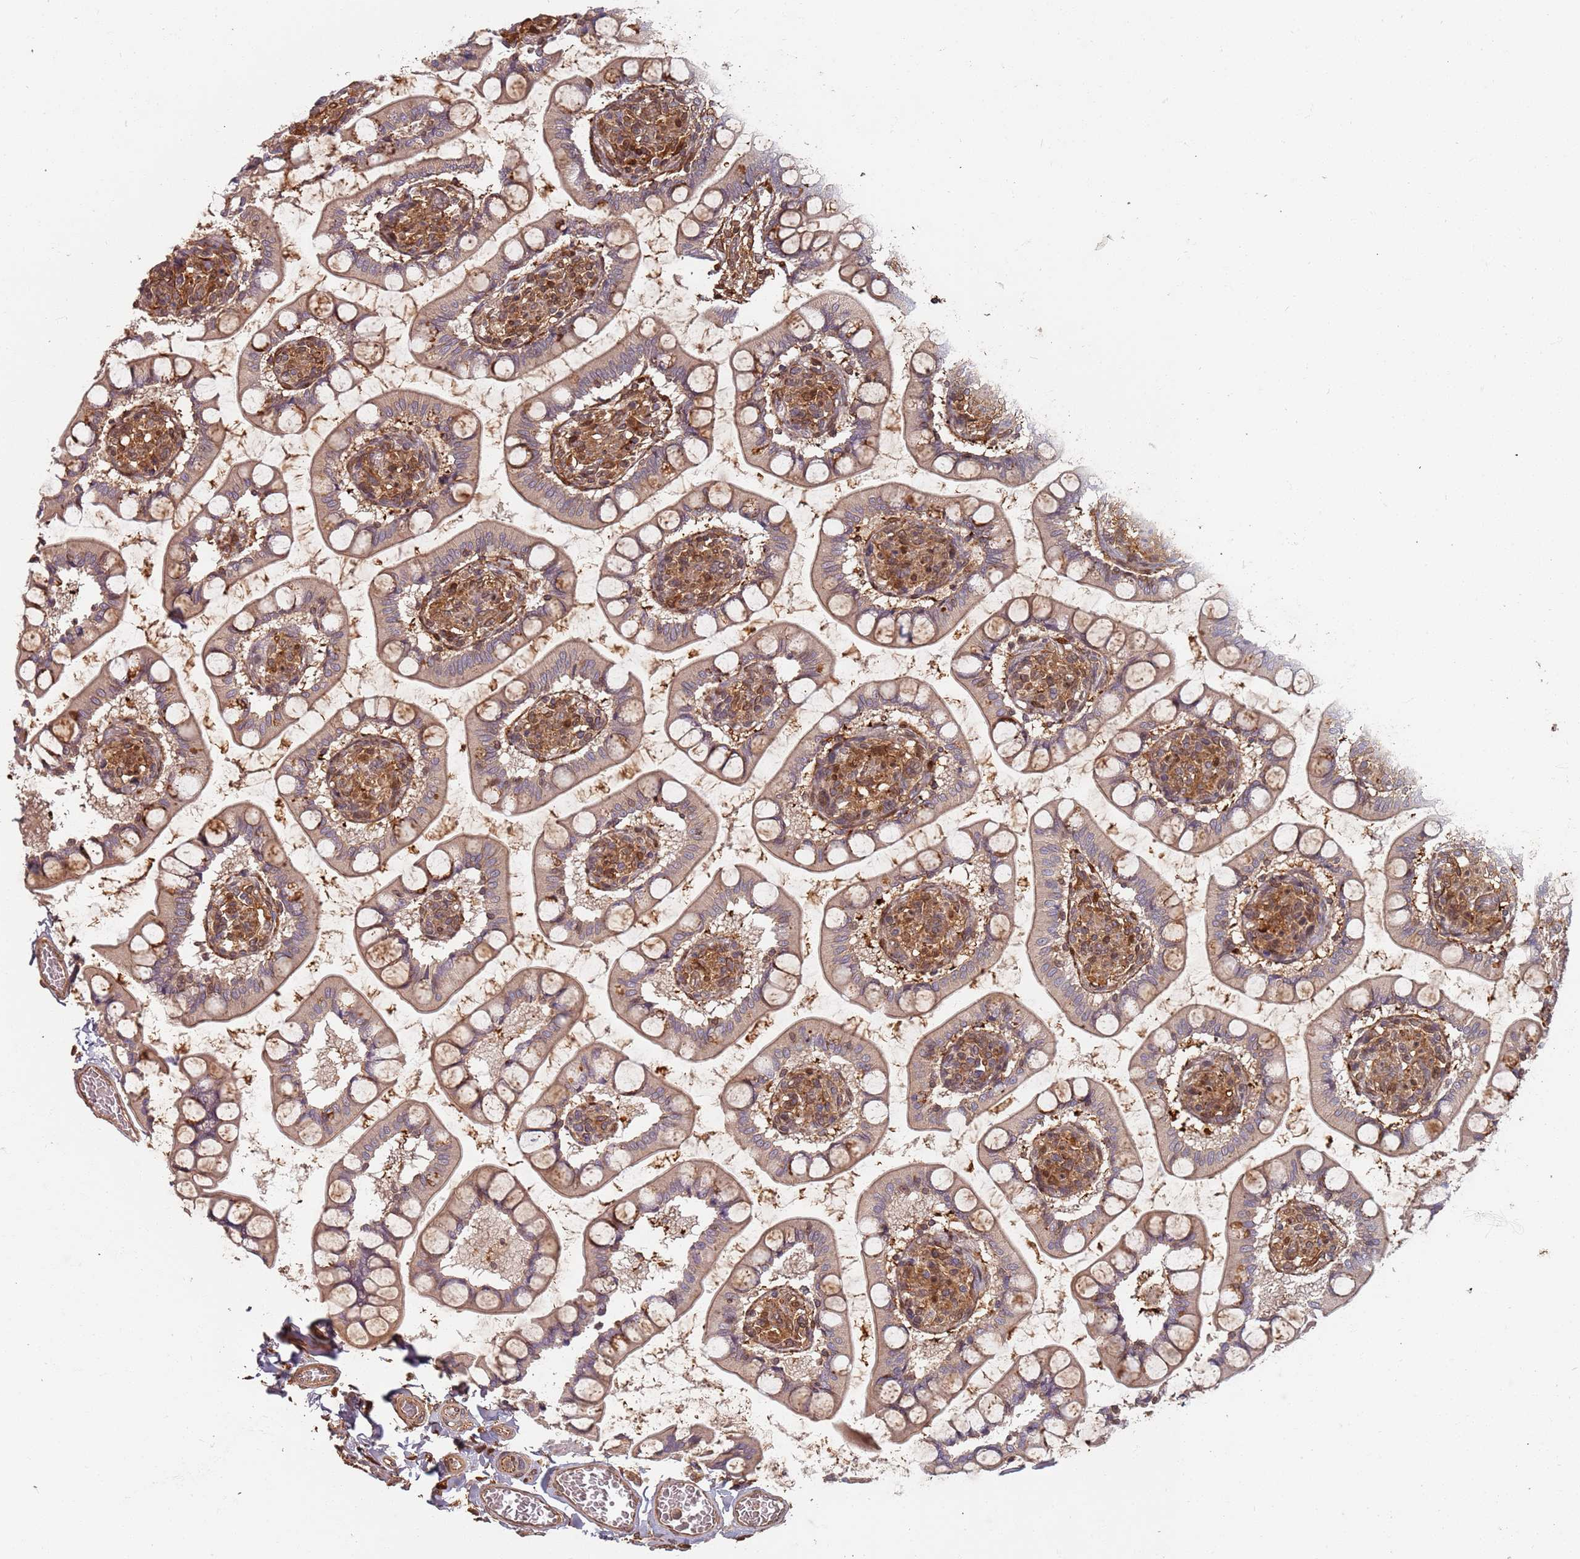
{"staining": {"intensity": "weak", "quantity": ">75%", "location": "cytoplasmic/membranous"}, "tissue": "small intestine", "cell_type": "Glandular cells", "image_type": "normal", "snomed": [{"axis": "morphology", "description": "Normal tissue, NOS"}, {"axis": "topography", "description": "Small intestine"}], "caption": "This micrograph shows immunohistochemistry staining of benign human small intestine, with low weak cytoplasmic/membranous expression in approximately >75% of glandular cells.", "gene": "SDCCAG8", "patient": {"sex": "male", "age": 52}}